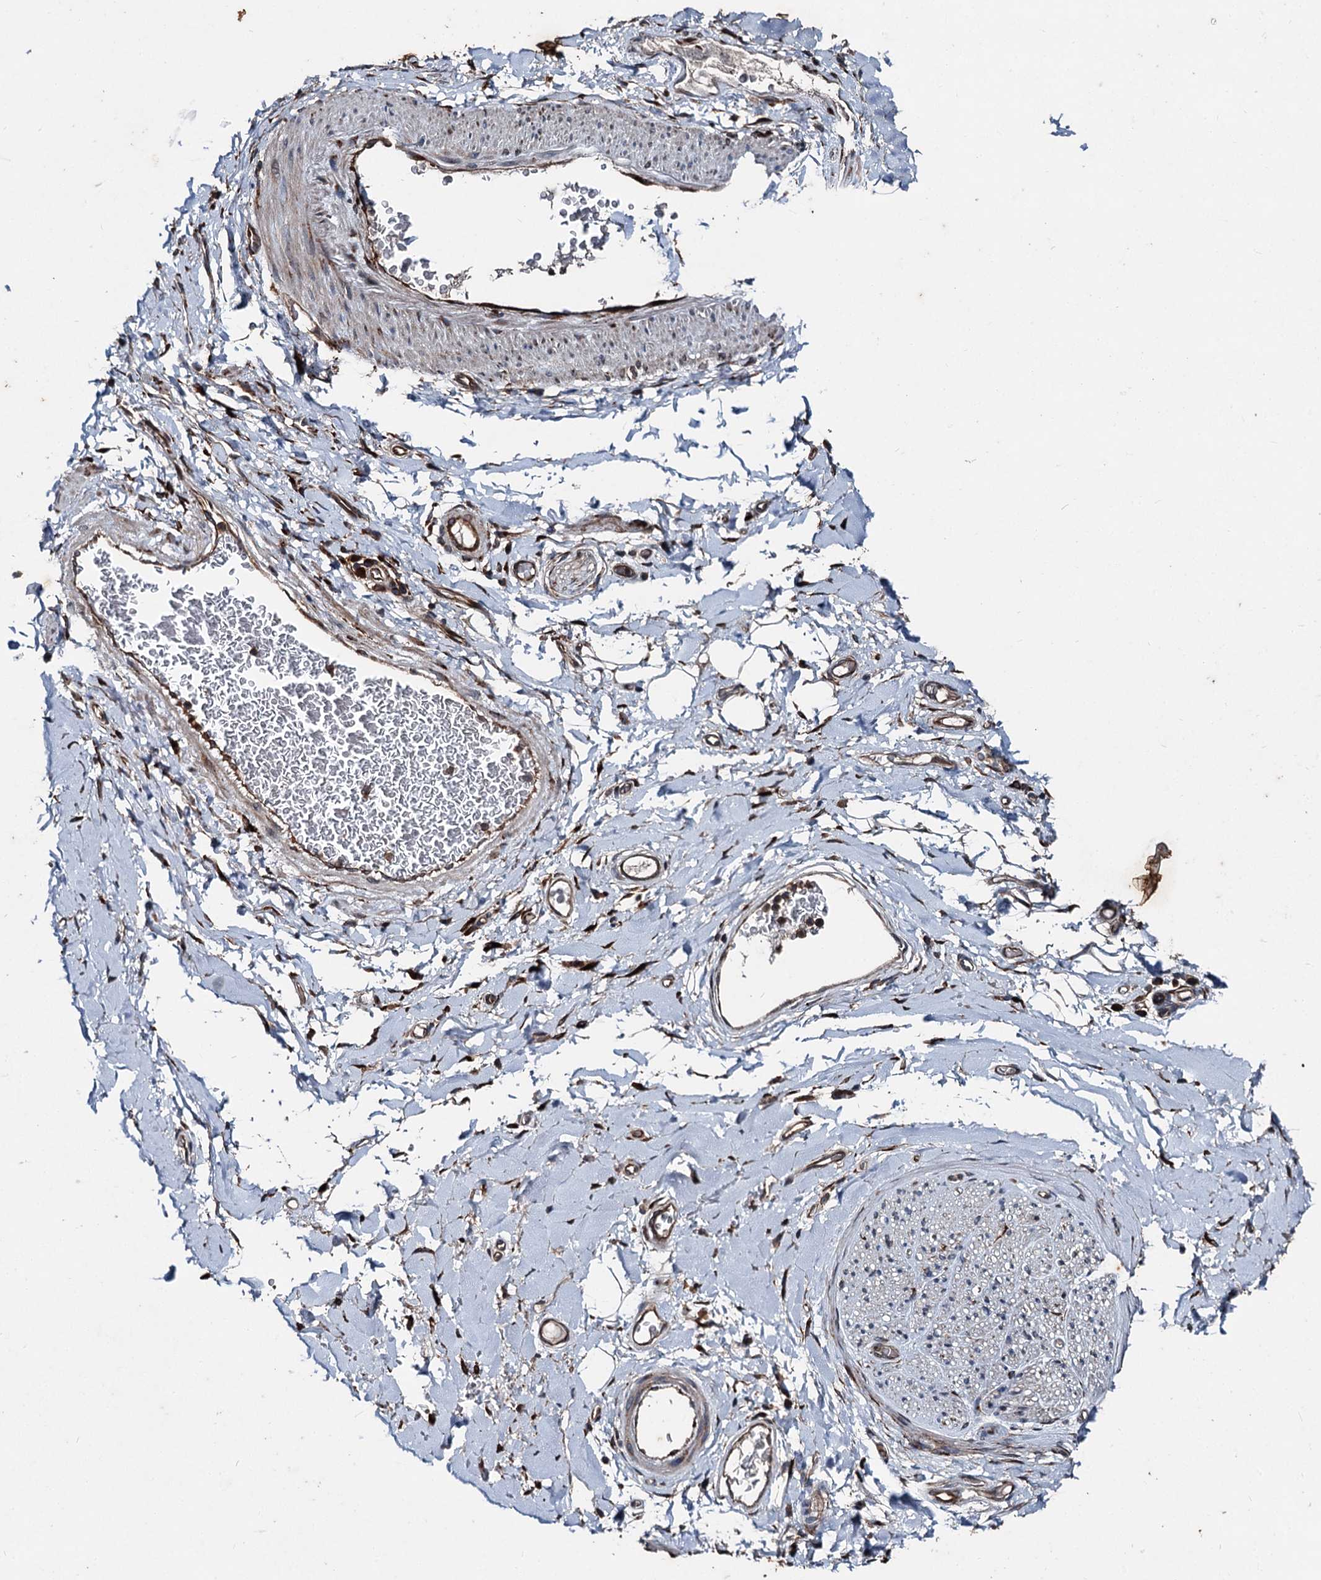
{"staining": {"intensity": "strong", "quantity": ">75%", "location": "cytoplasmic/membranous"}, "tissue": "adipose tissue", "cell_type": "Adipocytes", "image_type": "normal", "snomed": [{"axis": "morphology", "description": "Normal tissue, NOS"}, {"axis": "morphology", "description": "Adenocarcinoma, NOS"}, {"axis": "topography", "description": "Stomach, upper"}, {"axis": "topography", "description": "Peripheral nerve tissue"}], "caption": "Immunohistochemical staining of unremarkable human adipose tissue shows high levels of strong cytoplasmic/membranous expression in approximately >75% of adipocytes. Immunohistochemistry stains the protein of interest in brown and the nuclei are stained blue.", "gene": "DDIAS", "patient": {"sex": "male", "age": 62}}